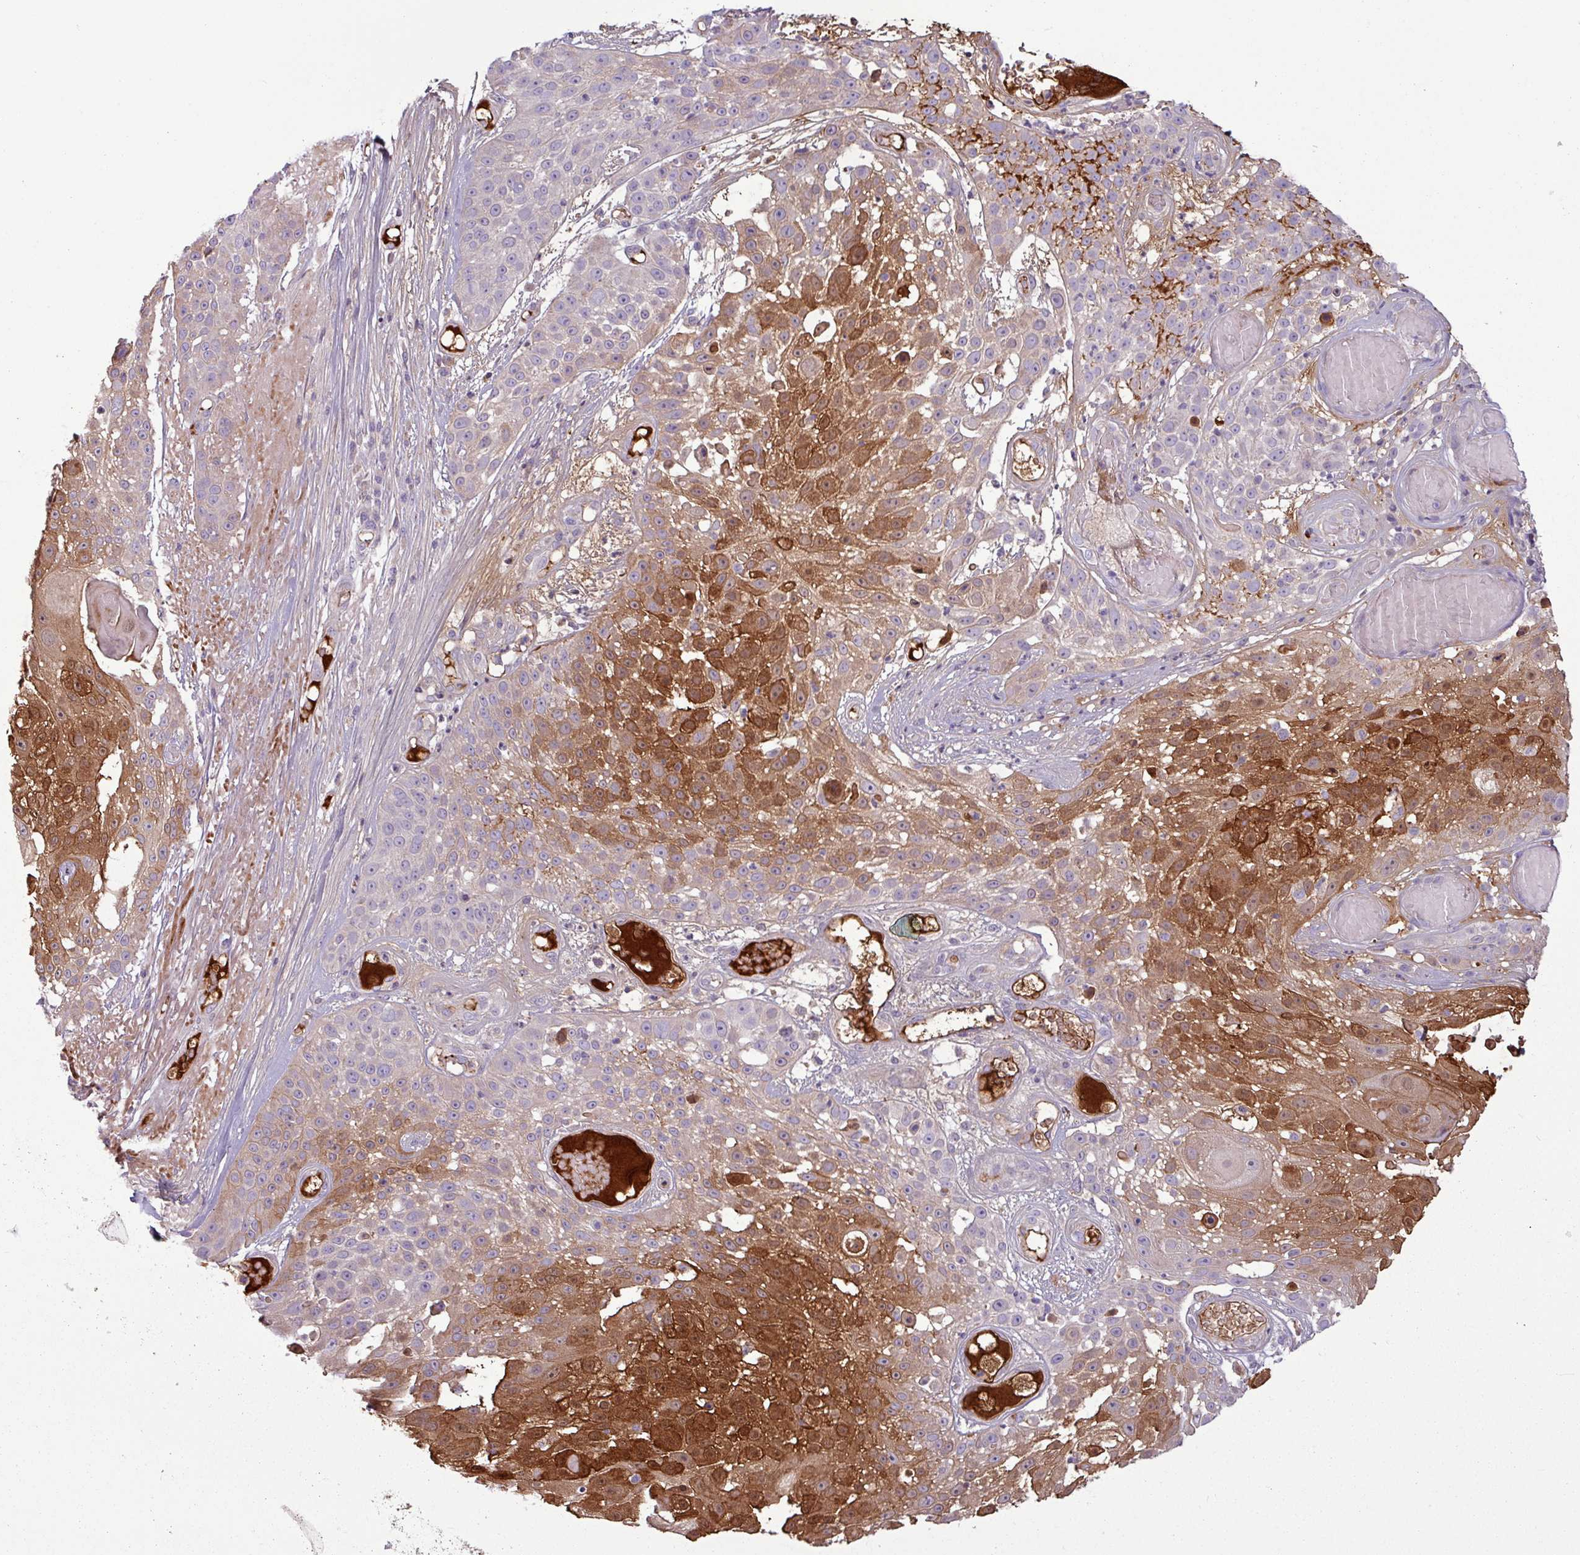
{"staining": {"intensity": "strong", "quantity": "<25%", "location": "cytoplasmic/membranous"}, "tissue": "skin cancer", "cell_type": "Tumor cells", "image_type": "cancer", "snomed": [{"axis": "morphology", "description": "Squamous cell carcinoma, NOS"}, {"axis": "topography", "description": "Skin"}], "caption": "Immunohistochemical staining of human skin squamous cell carcinoma demonstrates medium levels of strong cytoplasmic/membranous protein expression in approximately <25% of tumor cells. Immunohistochemistry stains the protein of interest in brown and the nuclei are stained blue.", "gene": "C4B", "patient": {"sex": "female", "age": 86}}